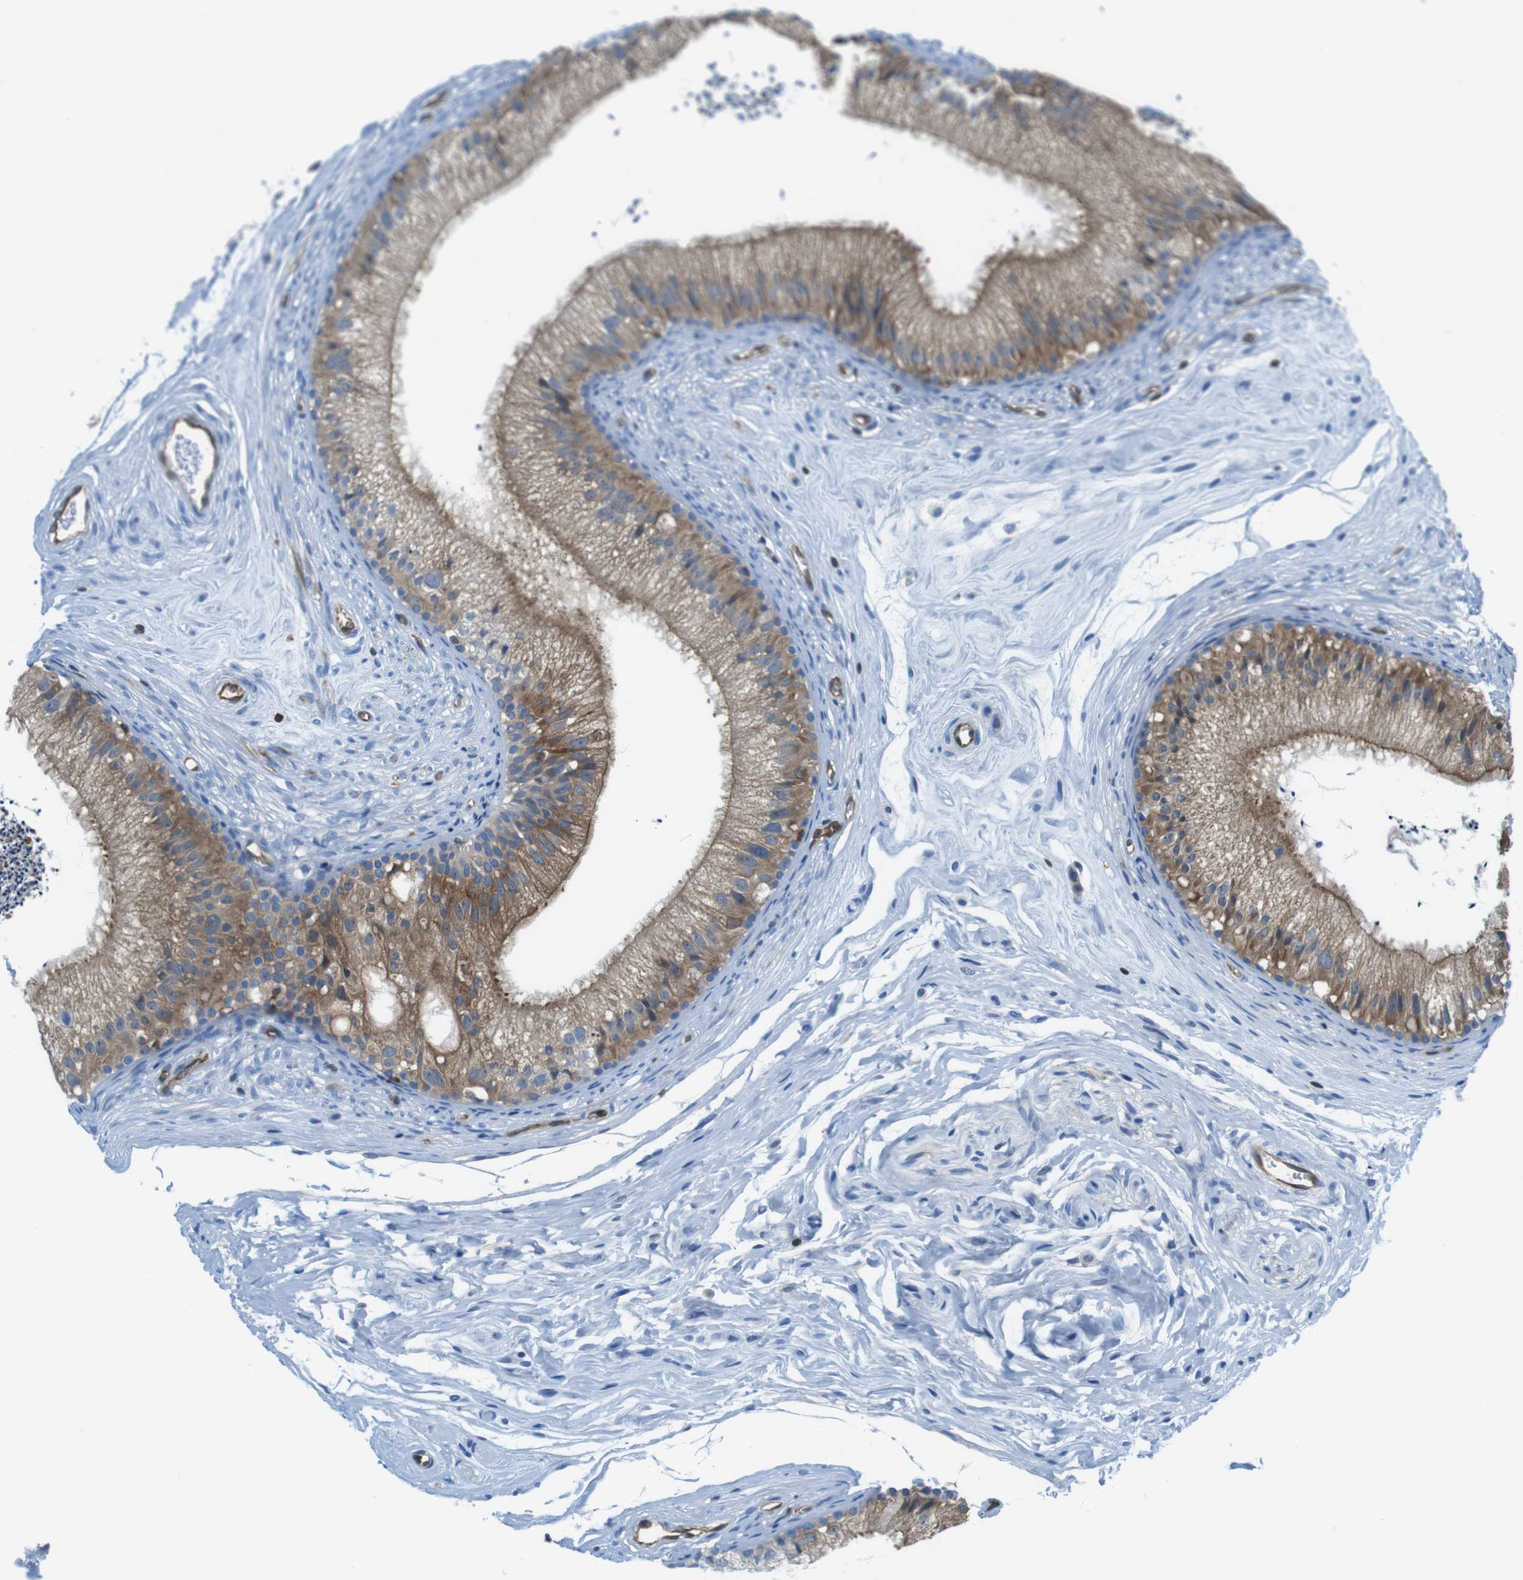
{"staining": {"intensity": "moderate", "quantity": "25%-75%", "location": "cytoplasmic/membranous"}, "tissue": "epididymis", "cell_type": "Glandular cells", "image_type": "normal", "snomed": [{"axis": "morphology", "description": "Normal tissue, NOS"}, {"axis": "topography", "description": "Epididymis"}], "caption": "Protein expression analysis of normal epididymis displays moderate cytoplasmic/membranous staining in about 25%-75% of glandular cells. The staining was performed using DAB (3,3'-diaminobenzidine), with brown indicating positive protein expression. Nuclei are stained blue with hematoxylin.", "gene": "TES", "patient": {"sex": "male", "age": 56}}